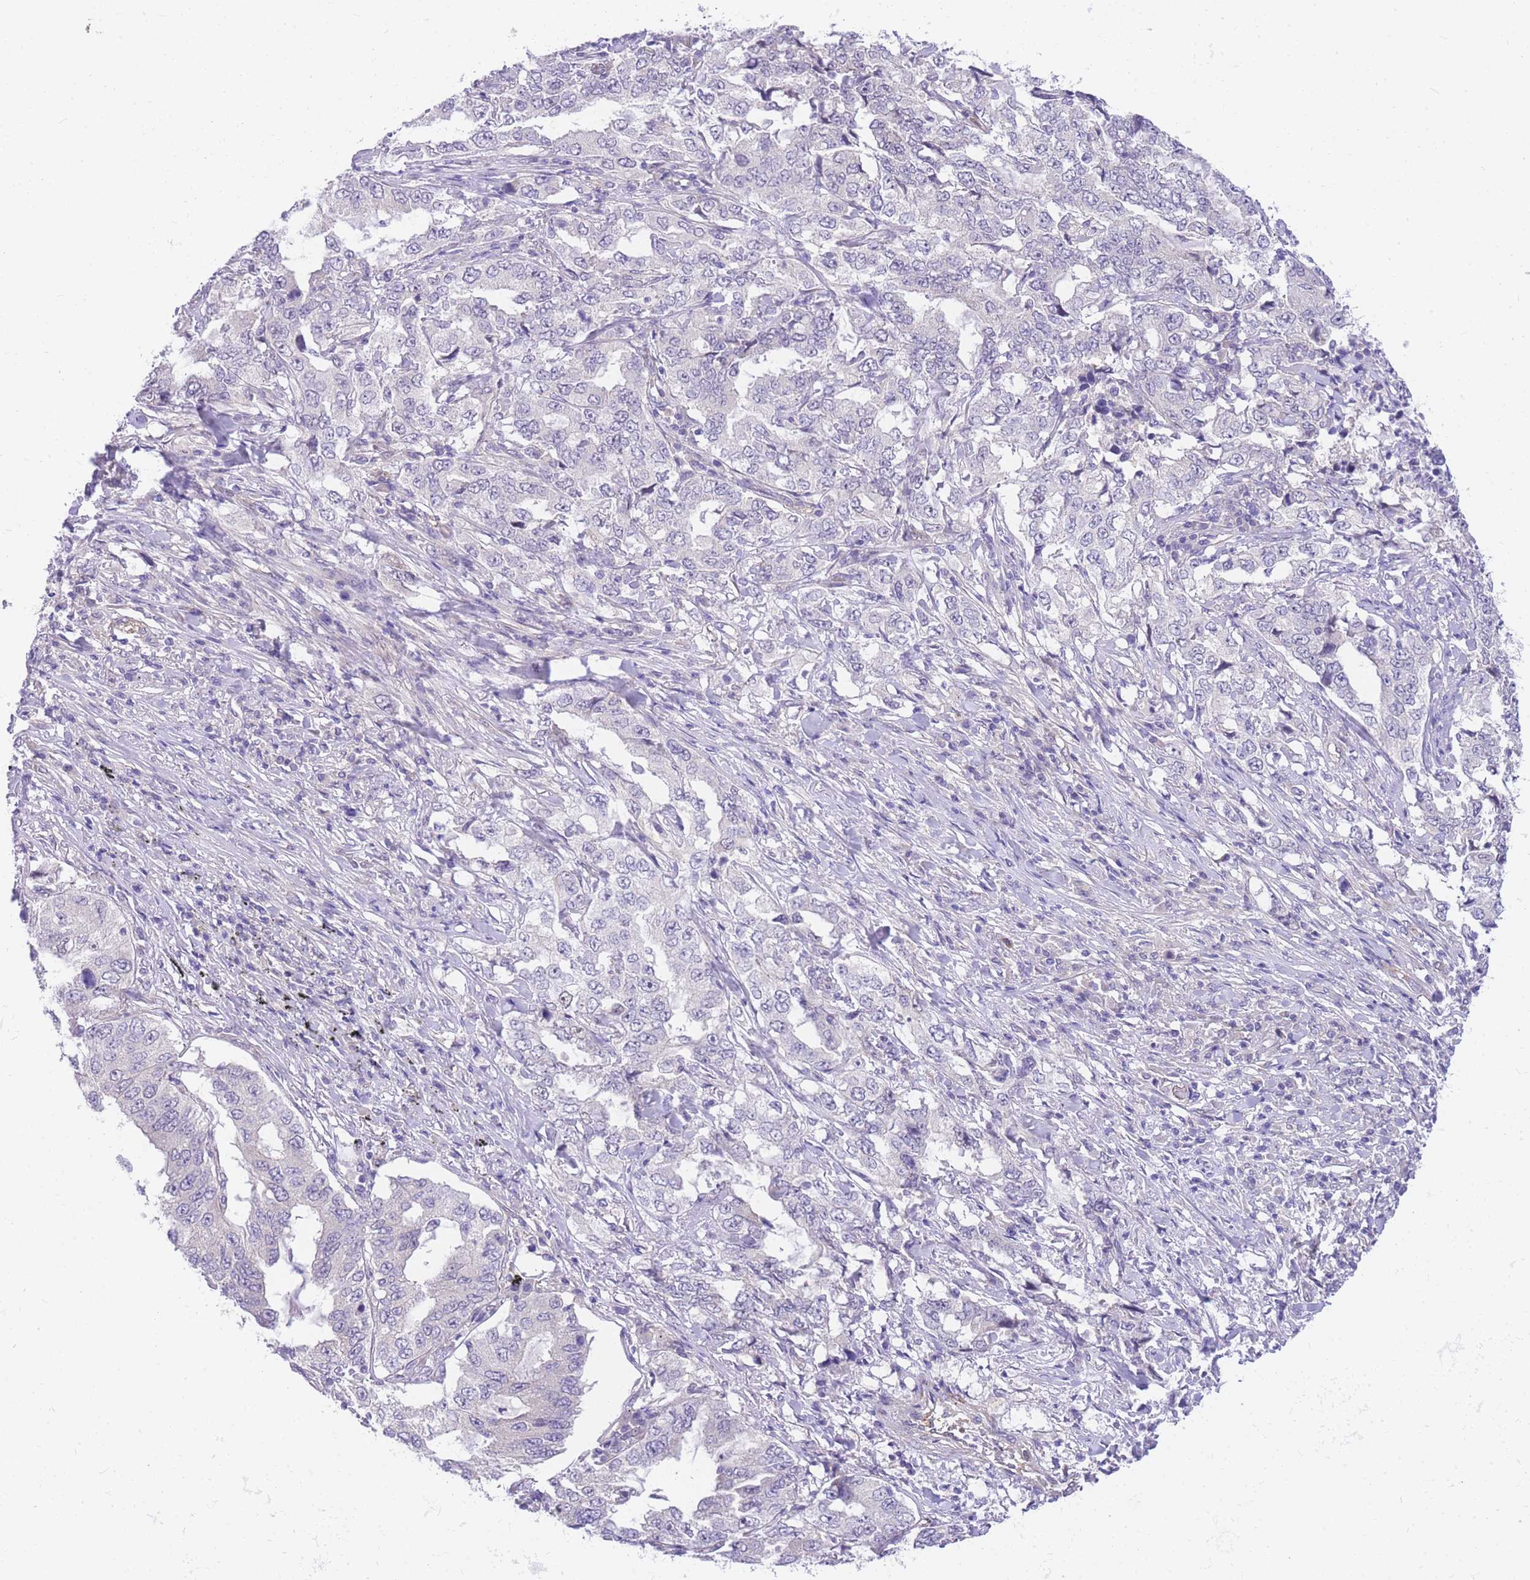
{"staining": {"intensity": "negative", "quantity": "none", "location": "none"}, "tissue": "lung cancer", "cell_type": "Tumor cells", "image_type": "cancer", "snomed": [{"axis": "morphology", "description": "Adenocarcinoma, NOS"}, {"axis": "topography", "description": "Lung"}], "caption": "Immunohistochemistry (IHC) of lung cancer demonstrates no staining in tumor cells.", "gene": "S100PBP", "patient": {"sex": "female", "age": 51}}